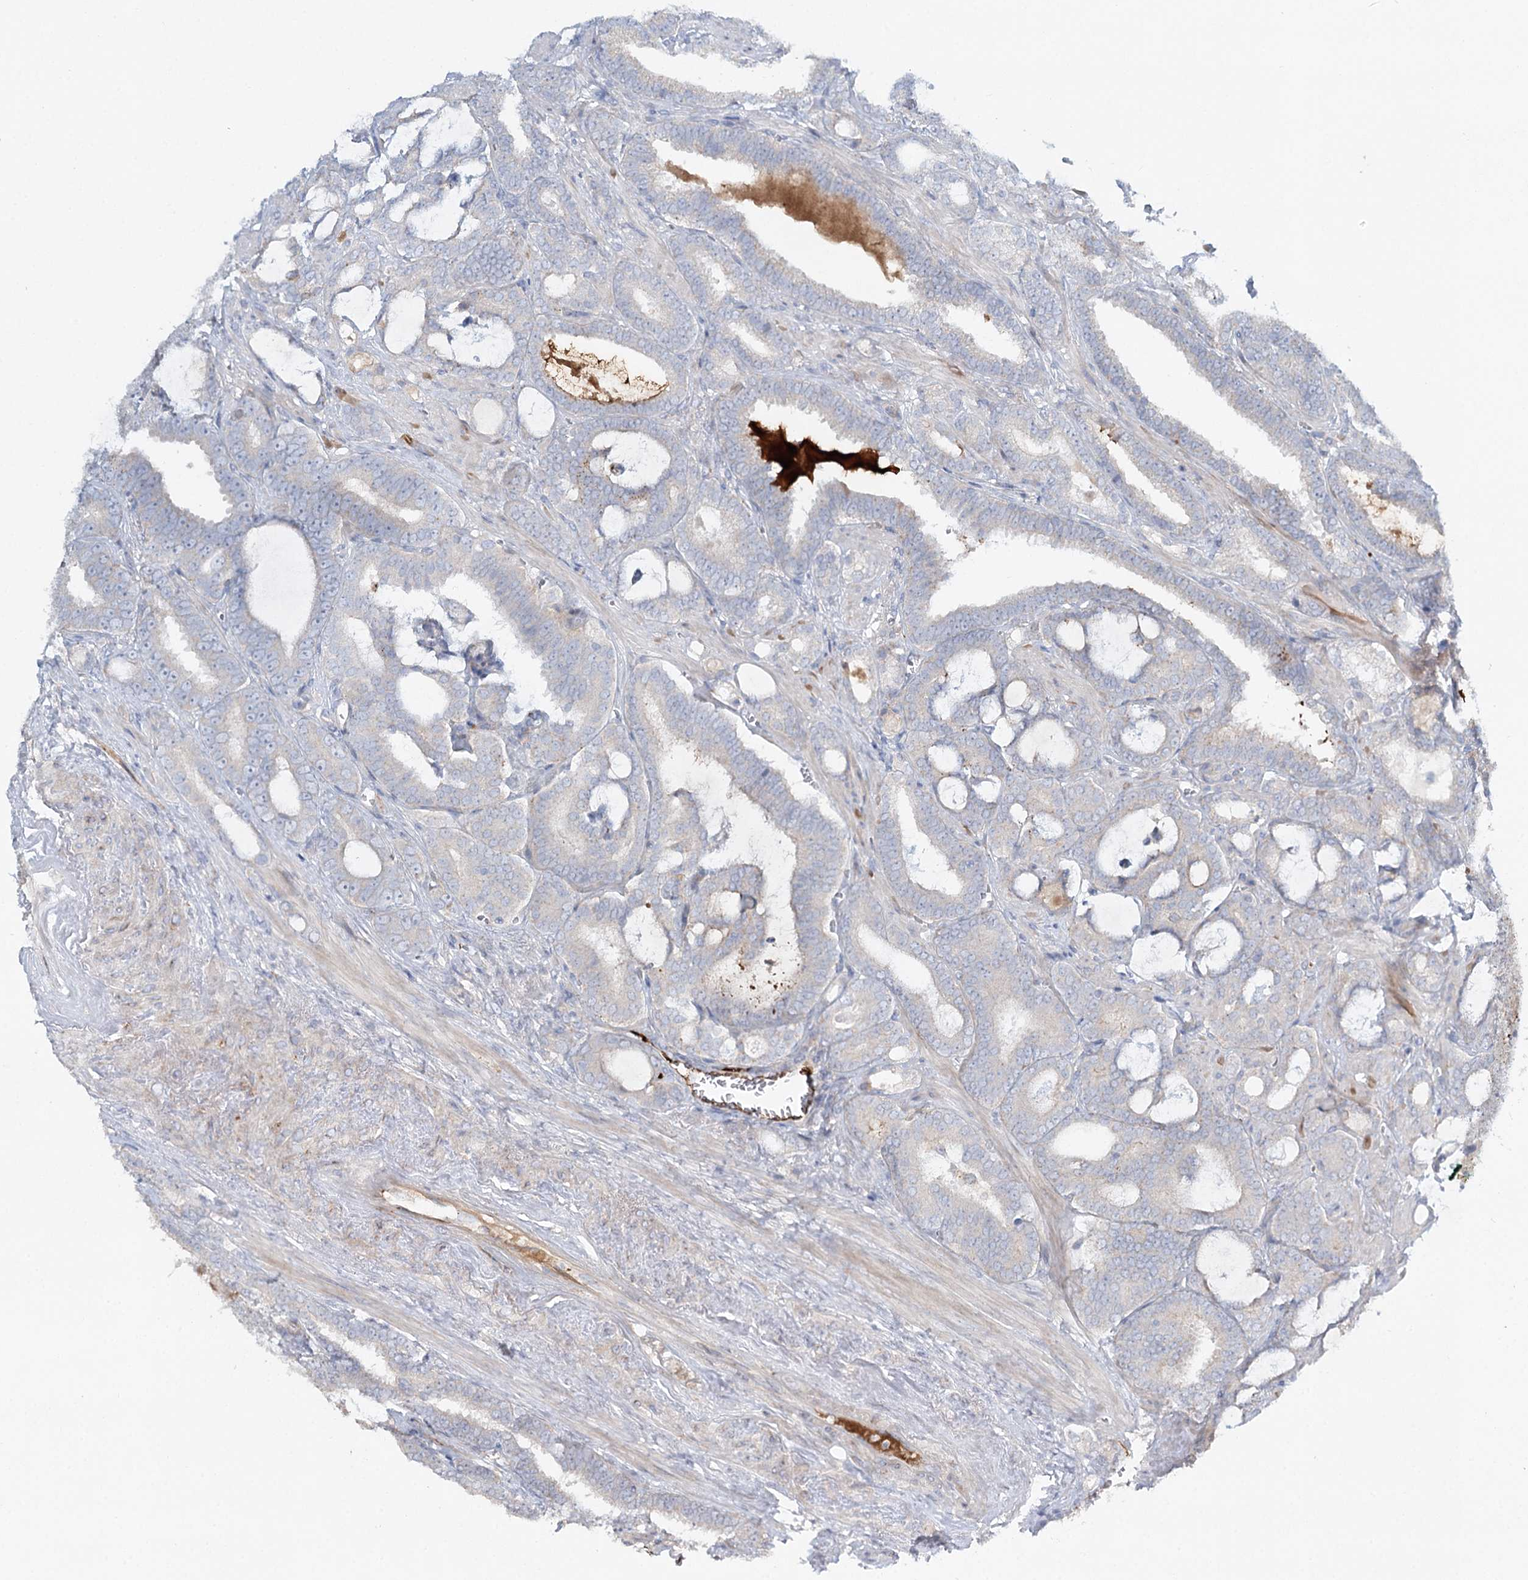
{"staining": {"intensity": "negative", "quantity": "none", "location": "none"}, "tissue": "prostate cancer", "cell_type": "Tumor cells", "image_type": "cancer", "snomed": [{"axis": "morphology", "description": "Adenocarcinoma, High grade"}, {"axis": "topography", "description": "Prostate and seminal vesicle, NOS"}], "caption": "IHC photomicrograph of neoplastic tissue: prostate cancer stained with DAB (3,3'-diaminobenzidine) exhibits no significant protein staining in tumor cells.", "gene": "ALKBH8", "patient": {"sex": "male", "age": 67}}